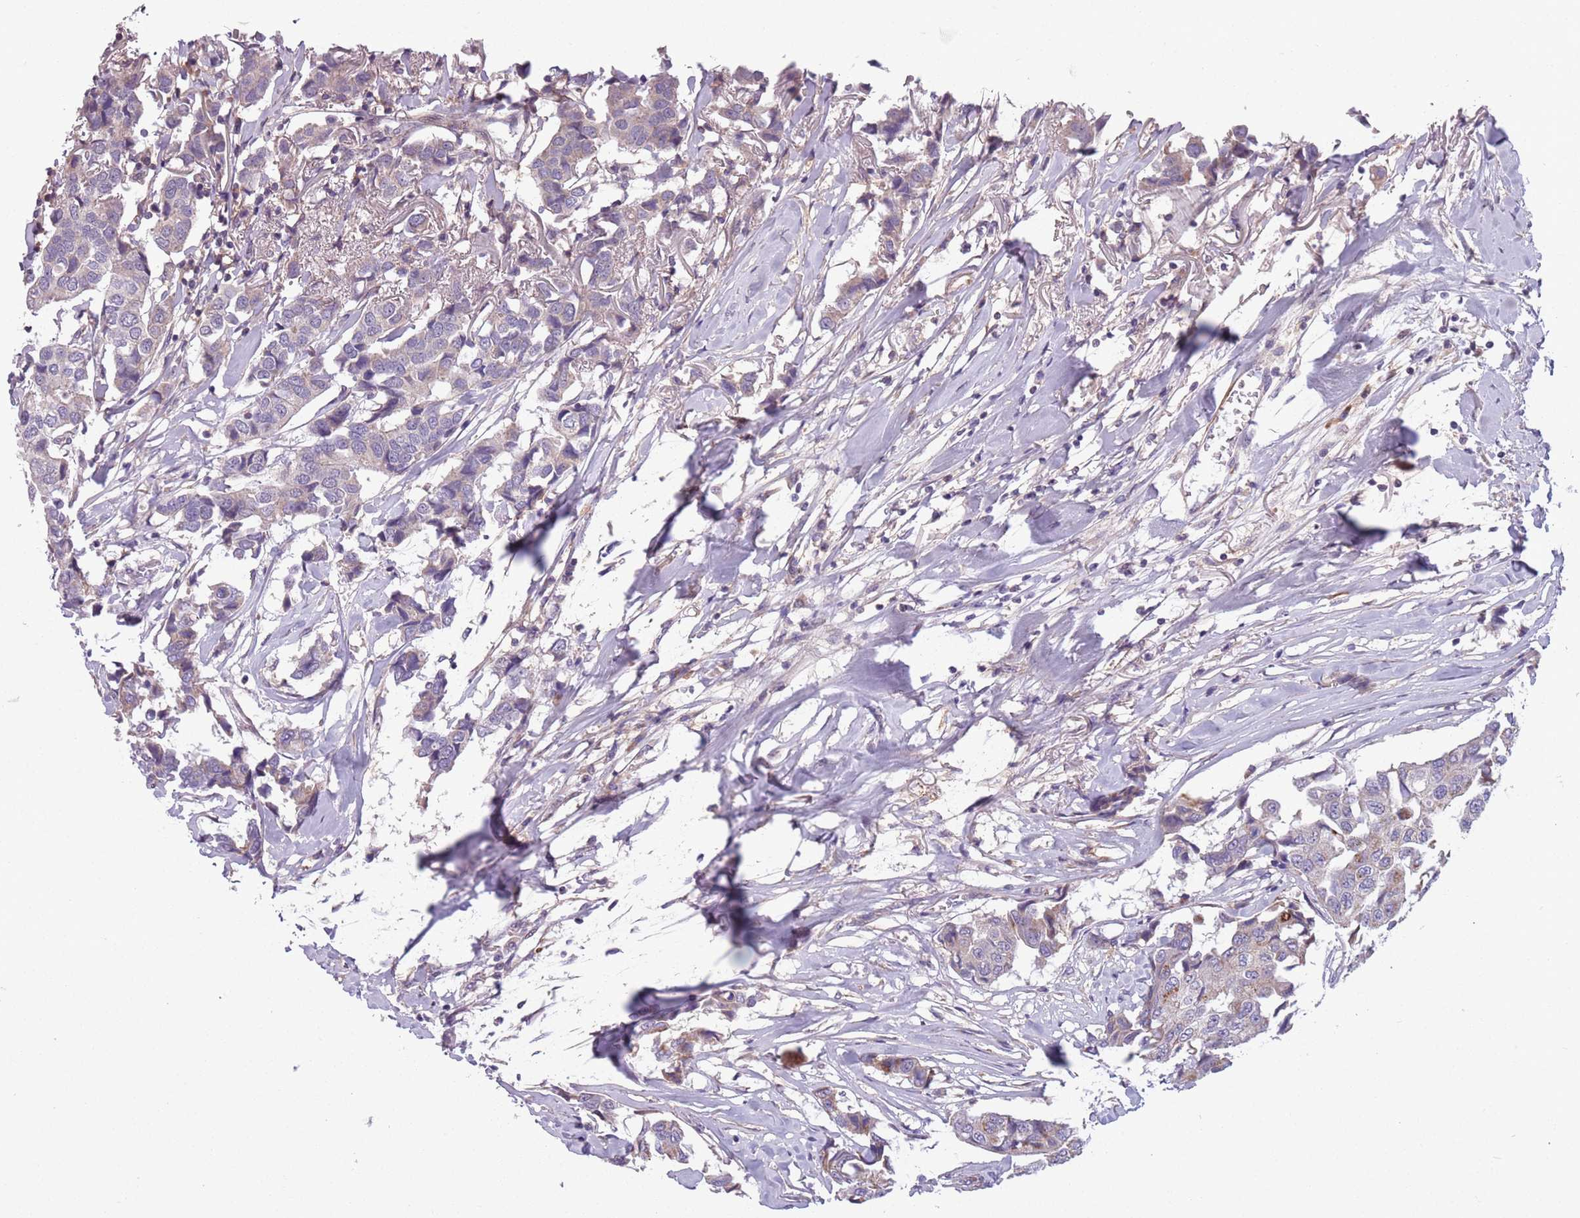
{"staining": {"intensity": "weak", "quantity": "<25%", "location": "cytoplasmic/membranous"}, "tissue": "breast cancer", "cell_type": "Tumor cells", "image_type": "cancer", "snomed": [{"axis": "morphology", "description": "Duct carcinoma"}, {"axis": "topography", "description": "Breast"}], "caption": "High power microscopy histopathology image of an immunohistochemistry (IHC) photomicrograph of breast cancer (intraductal carcinoma), revealing no significant positivity in tumor cells.", "gene": "JAML", "patient": {"sex": "female", "age": 80}}